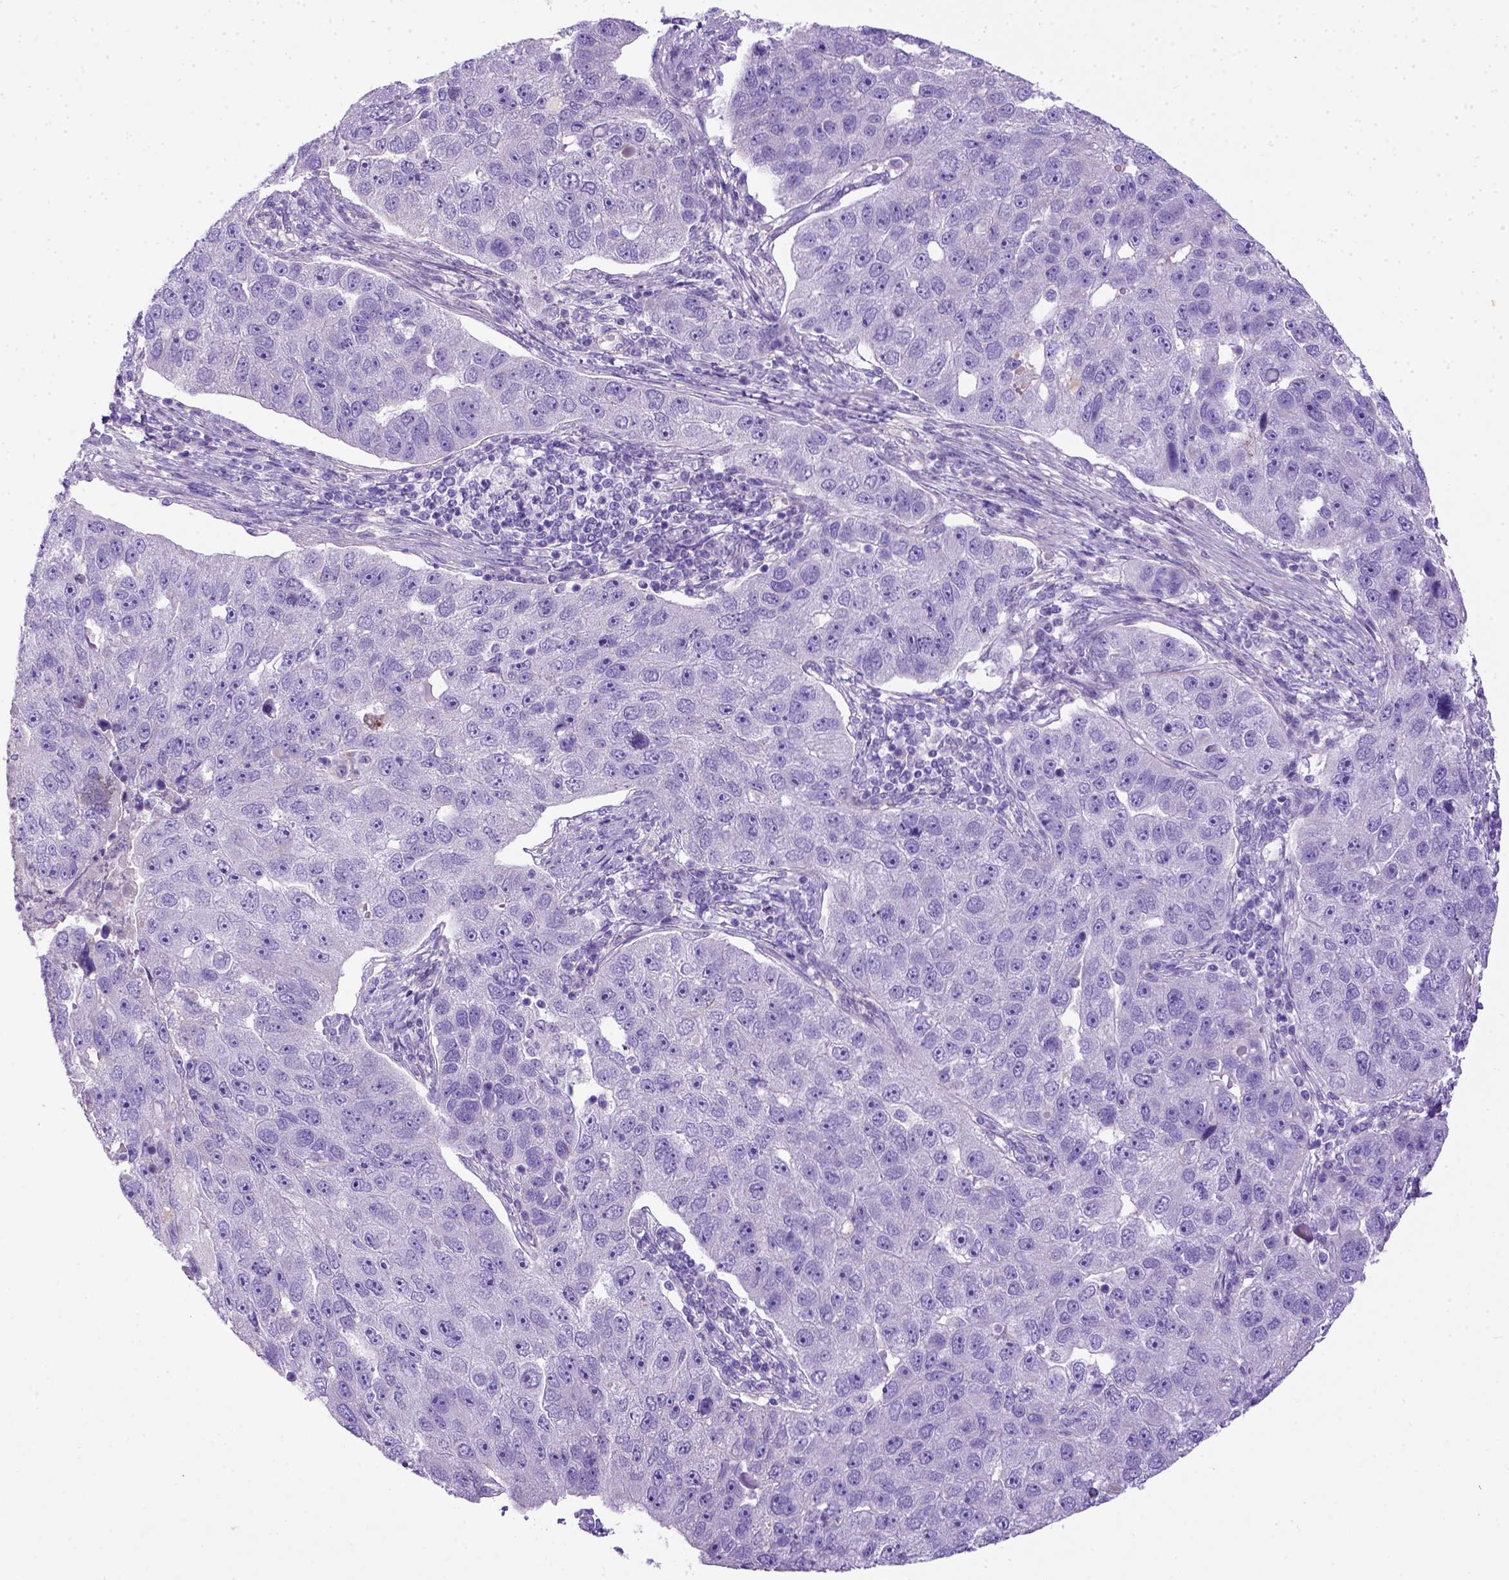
{"staining": {"intensity": "negative", "quantity": "none", "location": "none"}, "tissue": "pancreatic cancer", "cell_type": "Tumor cells", "image_type": "cancer", "snomed": [{"axis": "morphology", "description": "Adenocarcinoma, NOS"}, {"axis": "topography", "description": "Pancreas"}], "caption": "Photomicrograph shows no protein expression in tumor cells of pancreatic adenocarcinoma tissue. Brightfield microscopy of immunohistochemistry (IHC) stained with DAB (brown) and hematoxylin (blue), captured at high magnification.", "gene": "LRRC18", "patient": {"sex": "female", "age": 61}}